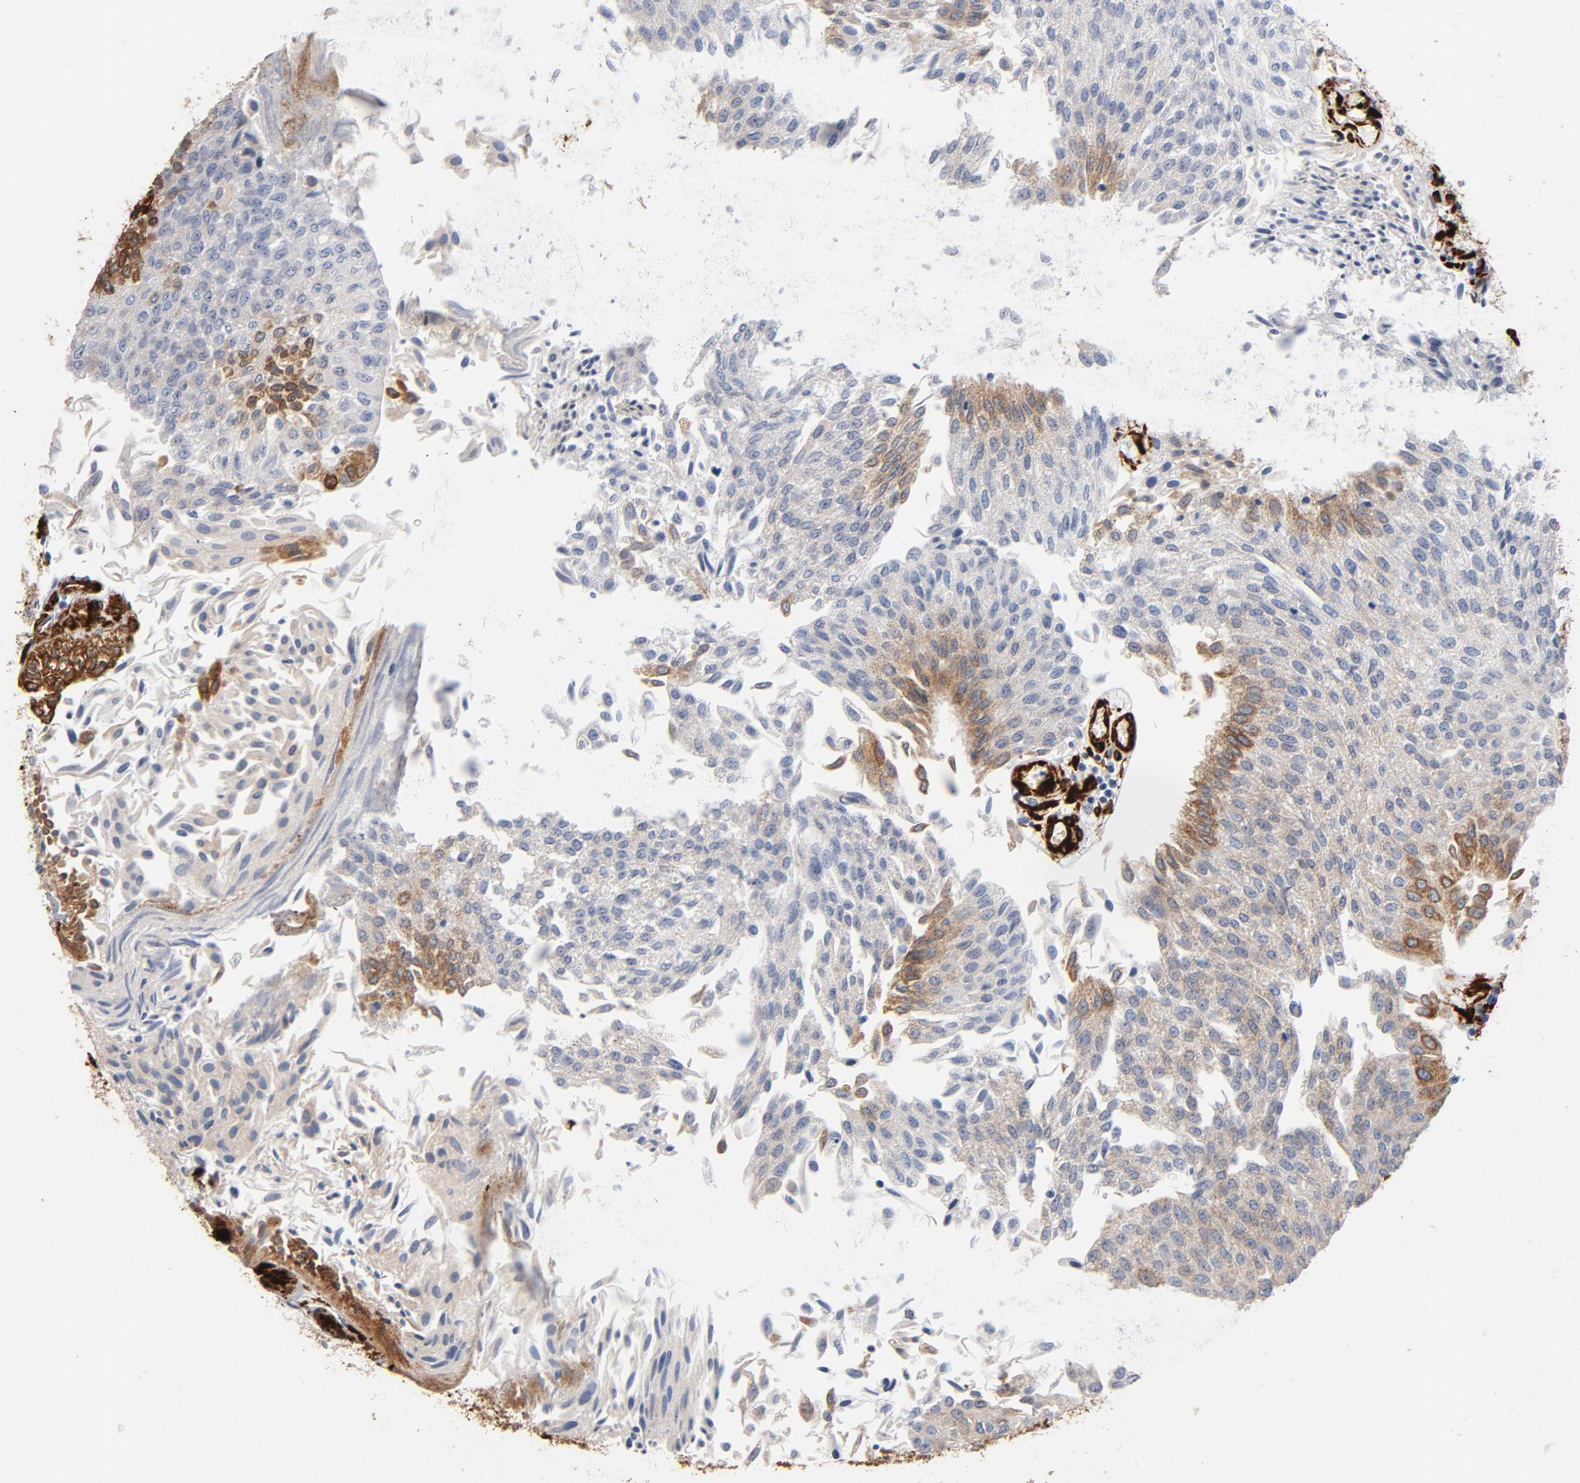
{"staining": {"intensity": "negative", "quantity": "none", "location": "none"}, "tissue": "urothelial cancer", "cell_type": "Tumor cells", "image_type": "cancer", "snomed": [{"axis": "morphology", "description": "Urothelial carcinoma, Low grade"}, {"axis": "topography", "description": "Urinary bladder"}], "caption": "Tumor cells are negative for protein expression in human urothelial cancer.", "gene": "SERPINH1", "patient": {"sex": "male", "age": 86}}